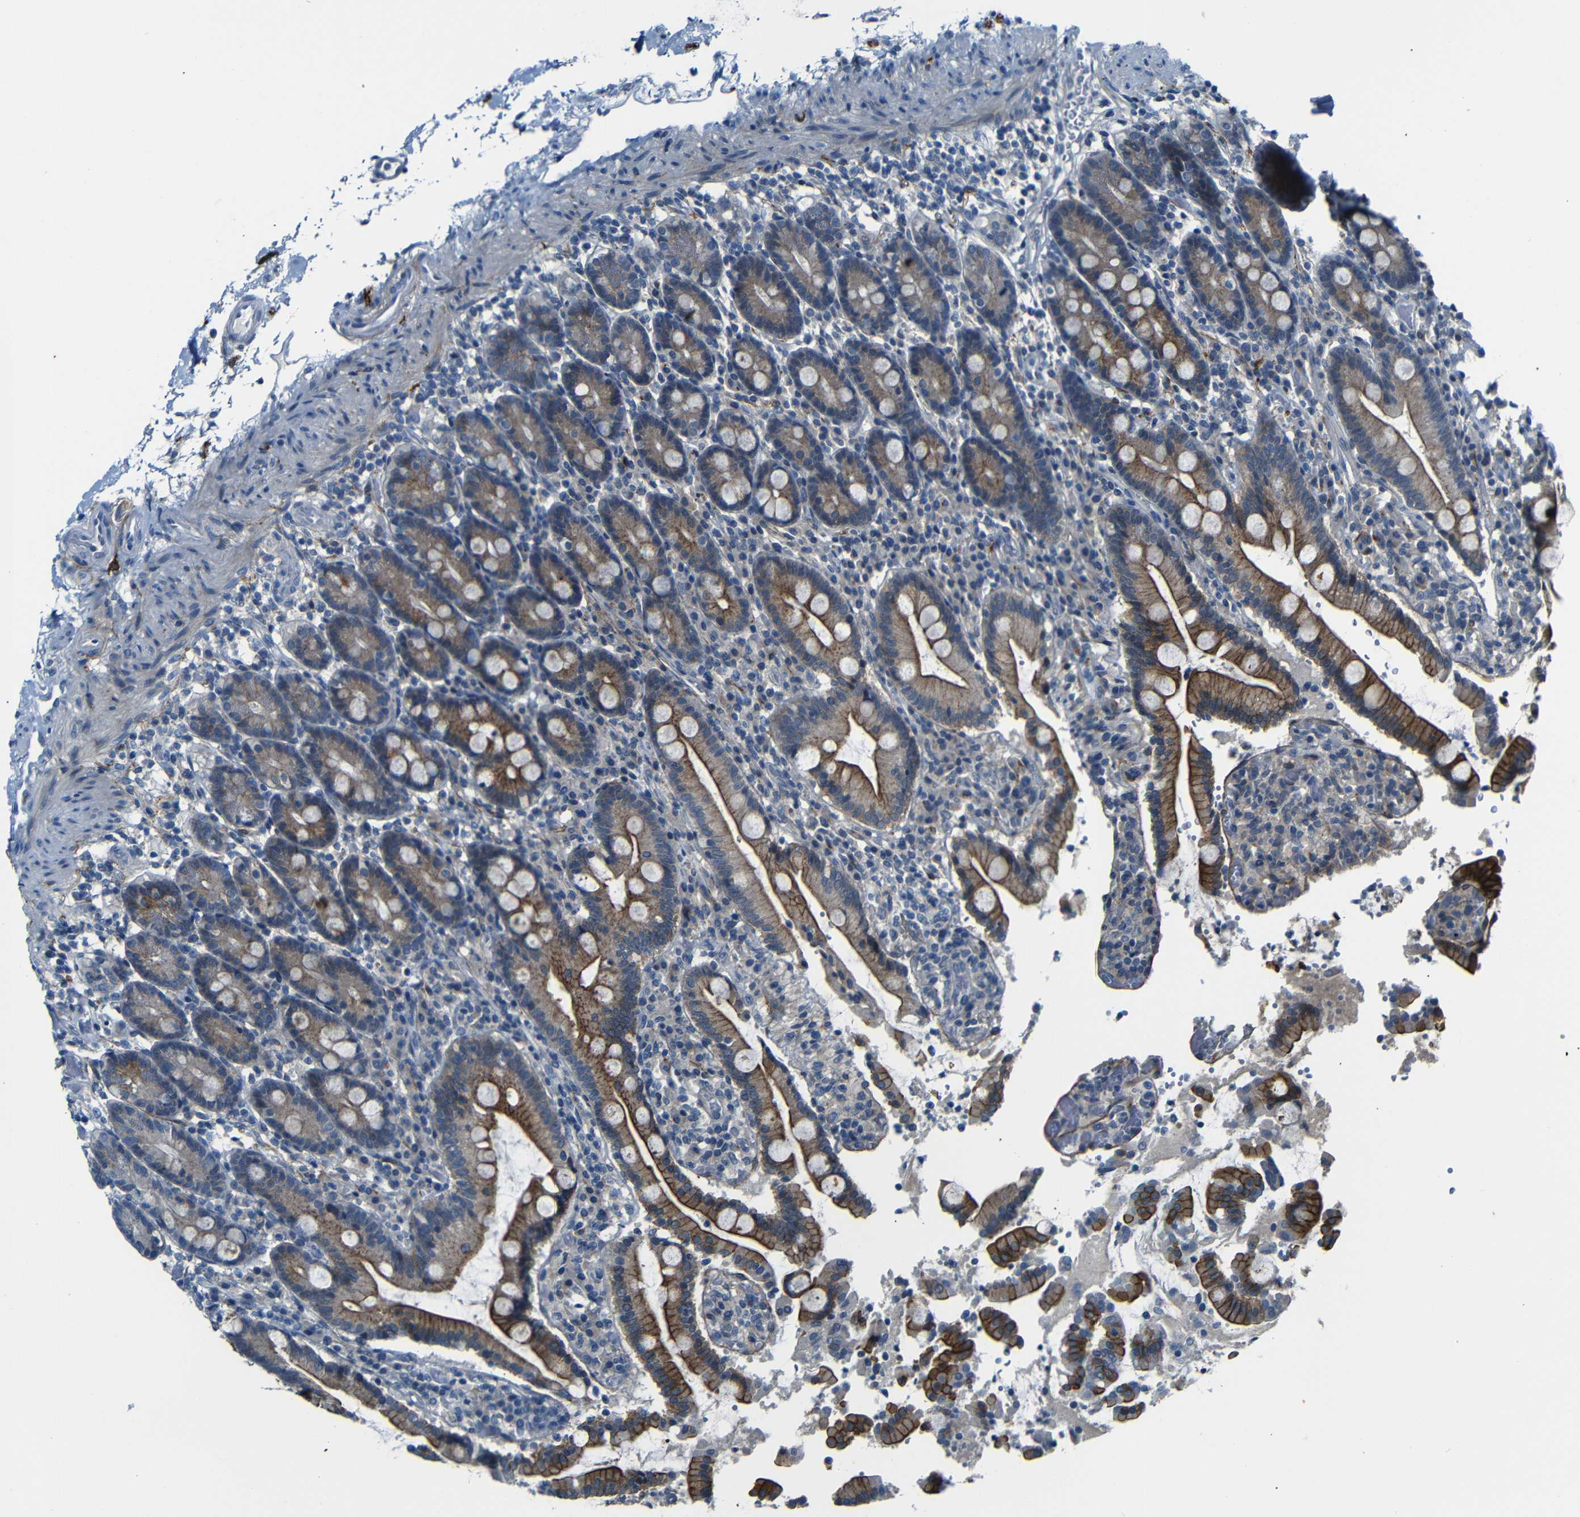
{"staining": {"intensity": "strong", "quantity": ">75%", "location": "cytoplasmic/membranous"}, "tissue": "duodenum", "cell_type": "Glandular cells", "image_type": "normal", "snomed": [{"axis": "morphology", "description": "Normal tissue, NOS"}, {"axis": "topography", "description": "Small intestine, NOS"}], "caption": "DAB (3,3'-diaminobenzidine) immunohistochemical staining of normal duodenum shows strong cytoplasmic/membranous protein staining in about >75% of glandular cells.", "gene": "ANK3", "patient": {"sex": "female", "age": 71}}